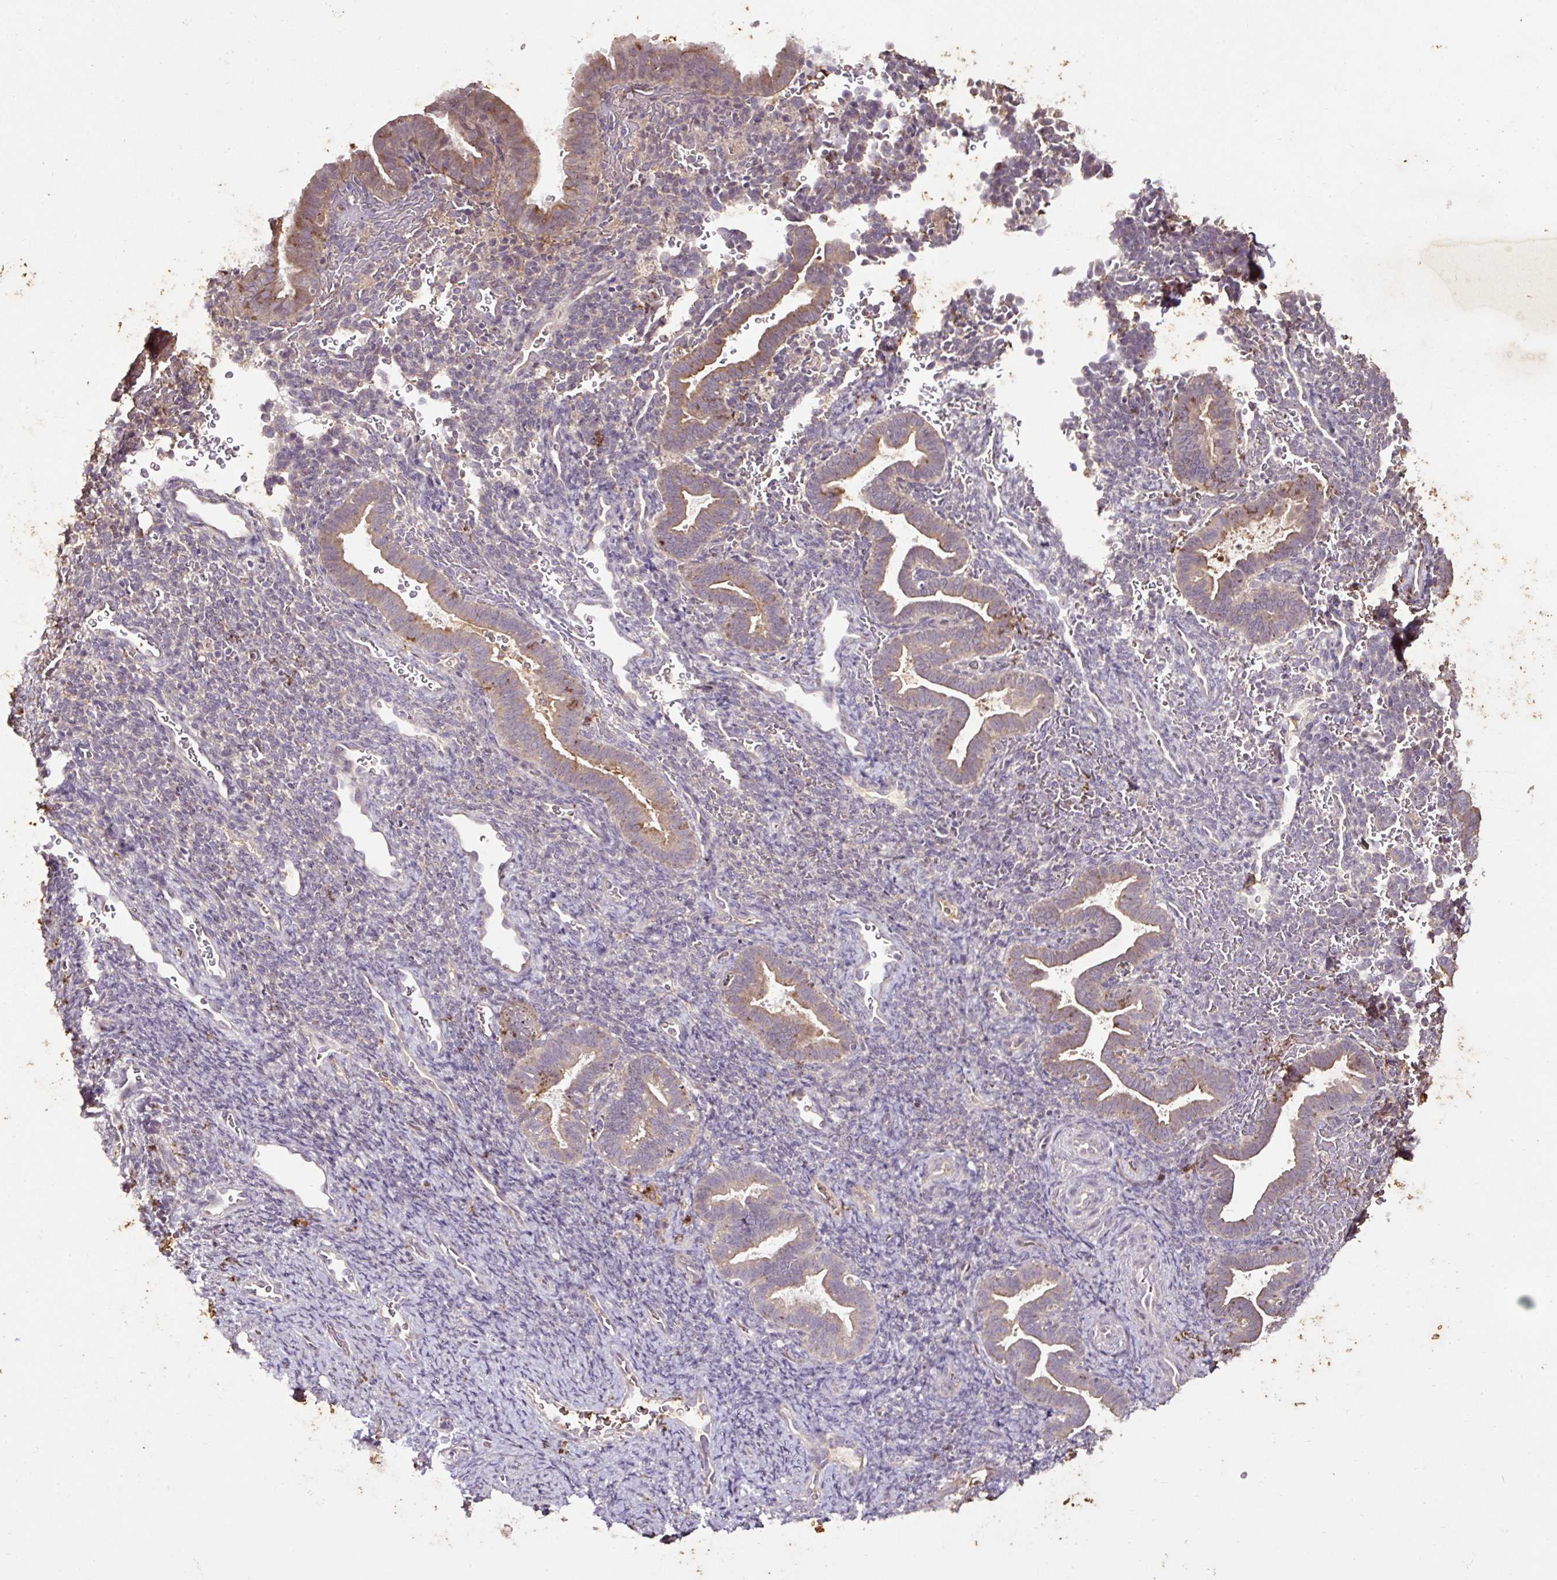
{"staining": {"intensity": "negative", "quantity": "none", "location": "none"}, "tissue": "endometrium", "cell_type": "Cells in endometrial stroma", "image_type": "normal", "snomed": [{"axis": "morphology", "description": "Normal tissue, NOS"}, {"axis": "topography", "description": "Endometrium"}], "caption": "DAB immunohistochemical staining of normal endometrium reveals no significant staining in cells in endometrial stroma. The staining is performed using DAB brown chromogen with nuclei counter-stained in using hematoxylin.", "gene": "LRTM2", "patient": {"sex": "female", "age": 34}}